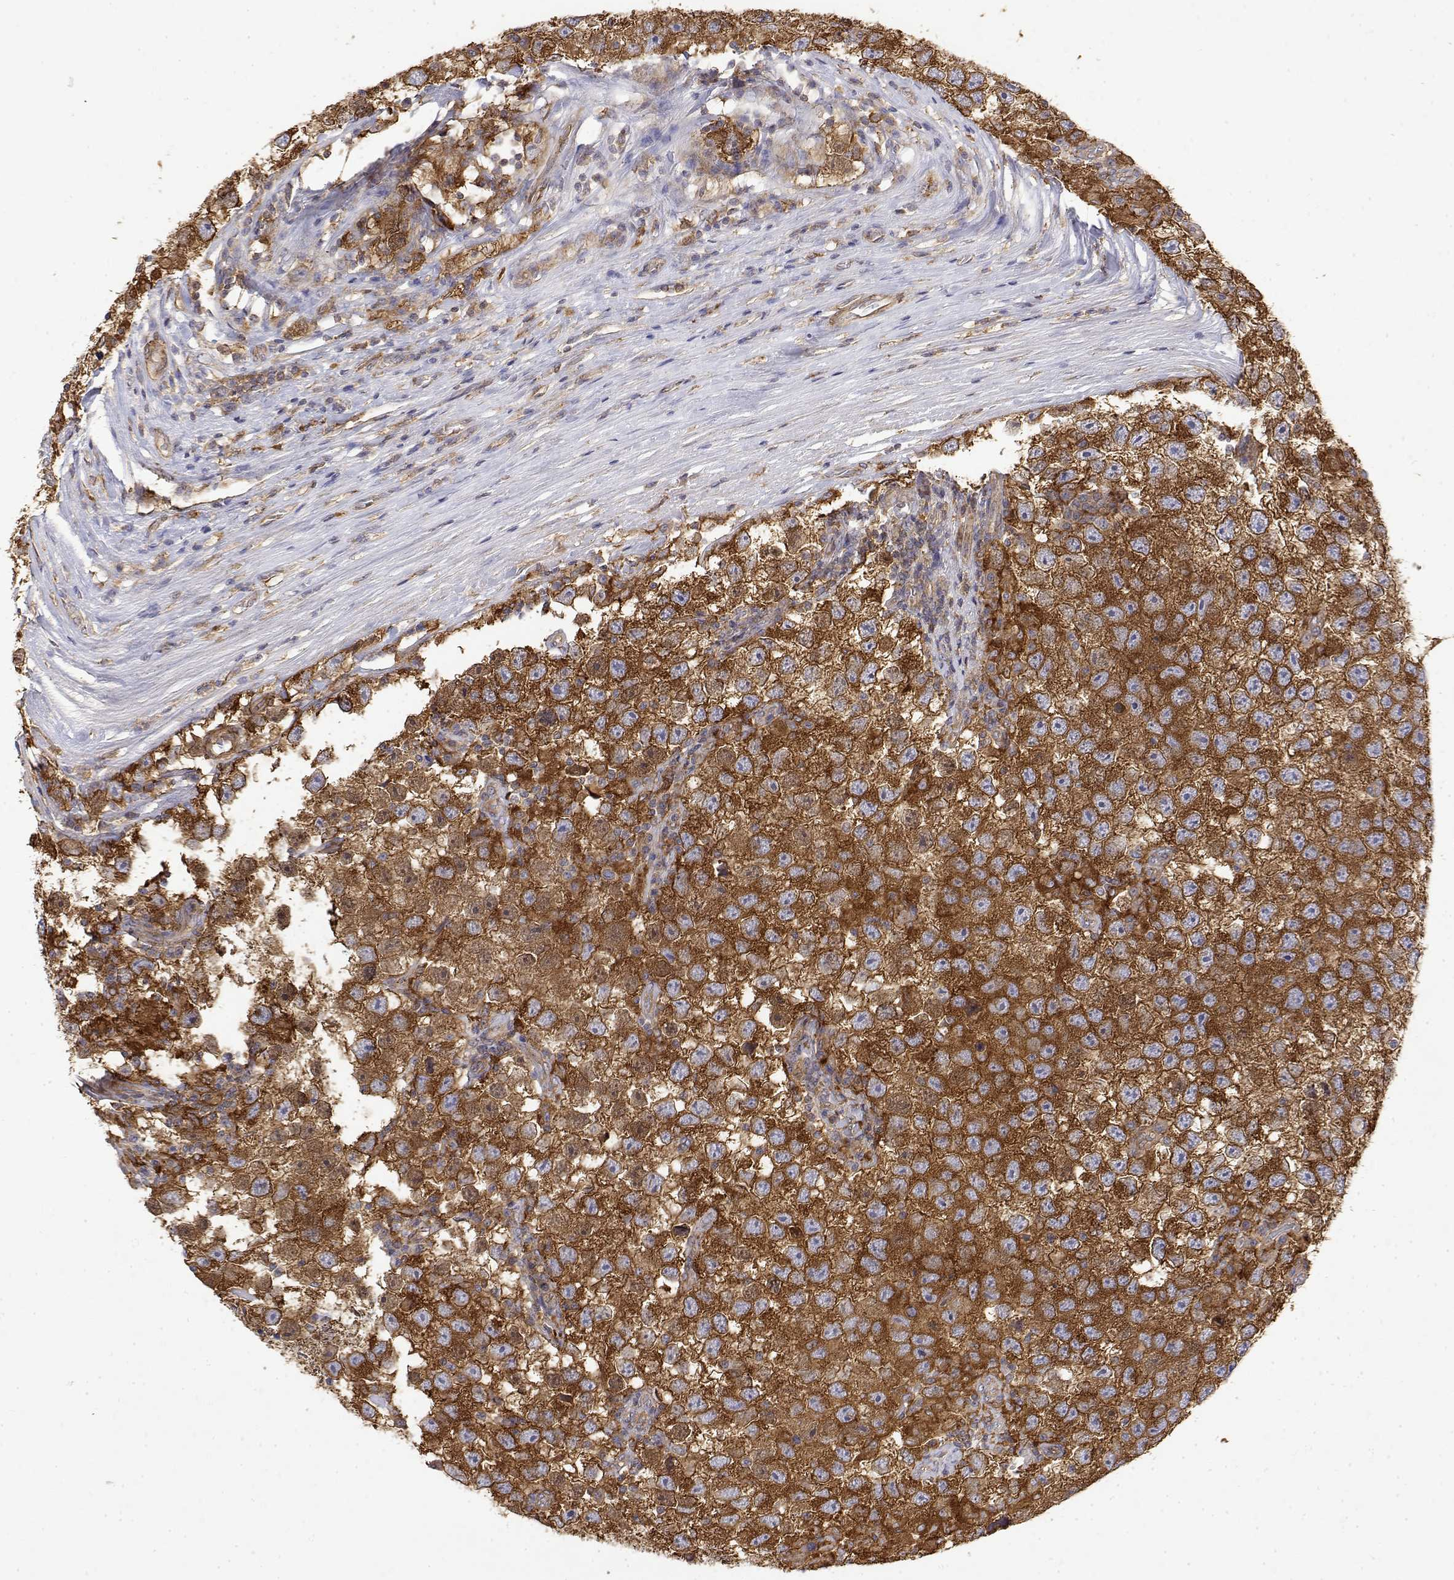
{"staining": {"intensity": "strong", "quantity": ">75%", "location": "cytoplasmic/membranous"}, "tissue": "testis cancer", "cell_type": "Tumor cells", "image_type": "cancer", "snomed": [{"axis": "morphology", "description": "Seminoma, NOS"}, {"axis": "topography", "description": "Testis"}], "caption": "This is a histology image of immunohistochemistry staining of testis seminoma, which shows strong staining in the cytoplasmic/membranous of tumor cells.", "gene": "PACSIN2", "patient": {"sex": "male", "age": 26}}